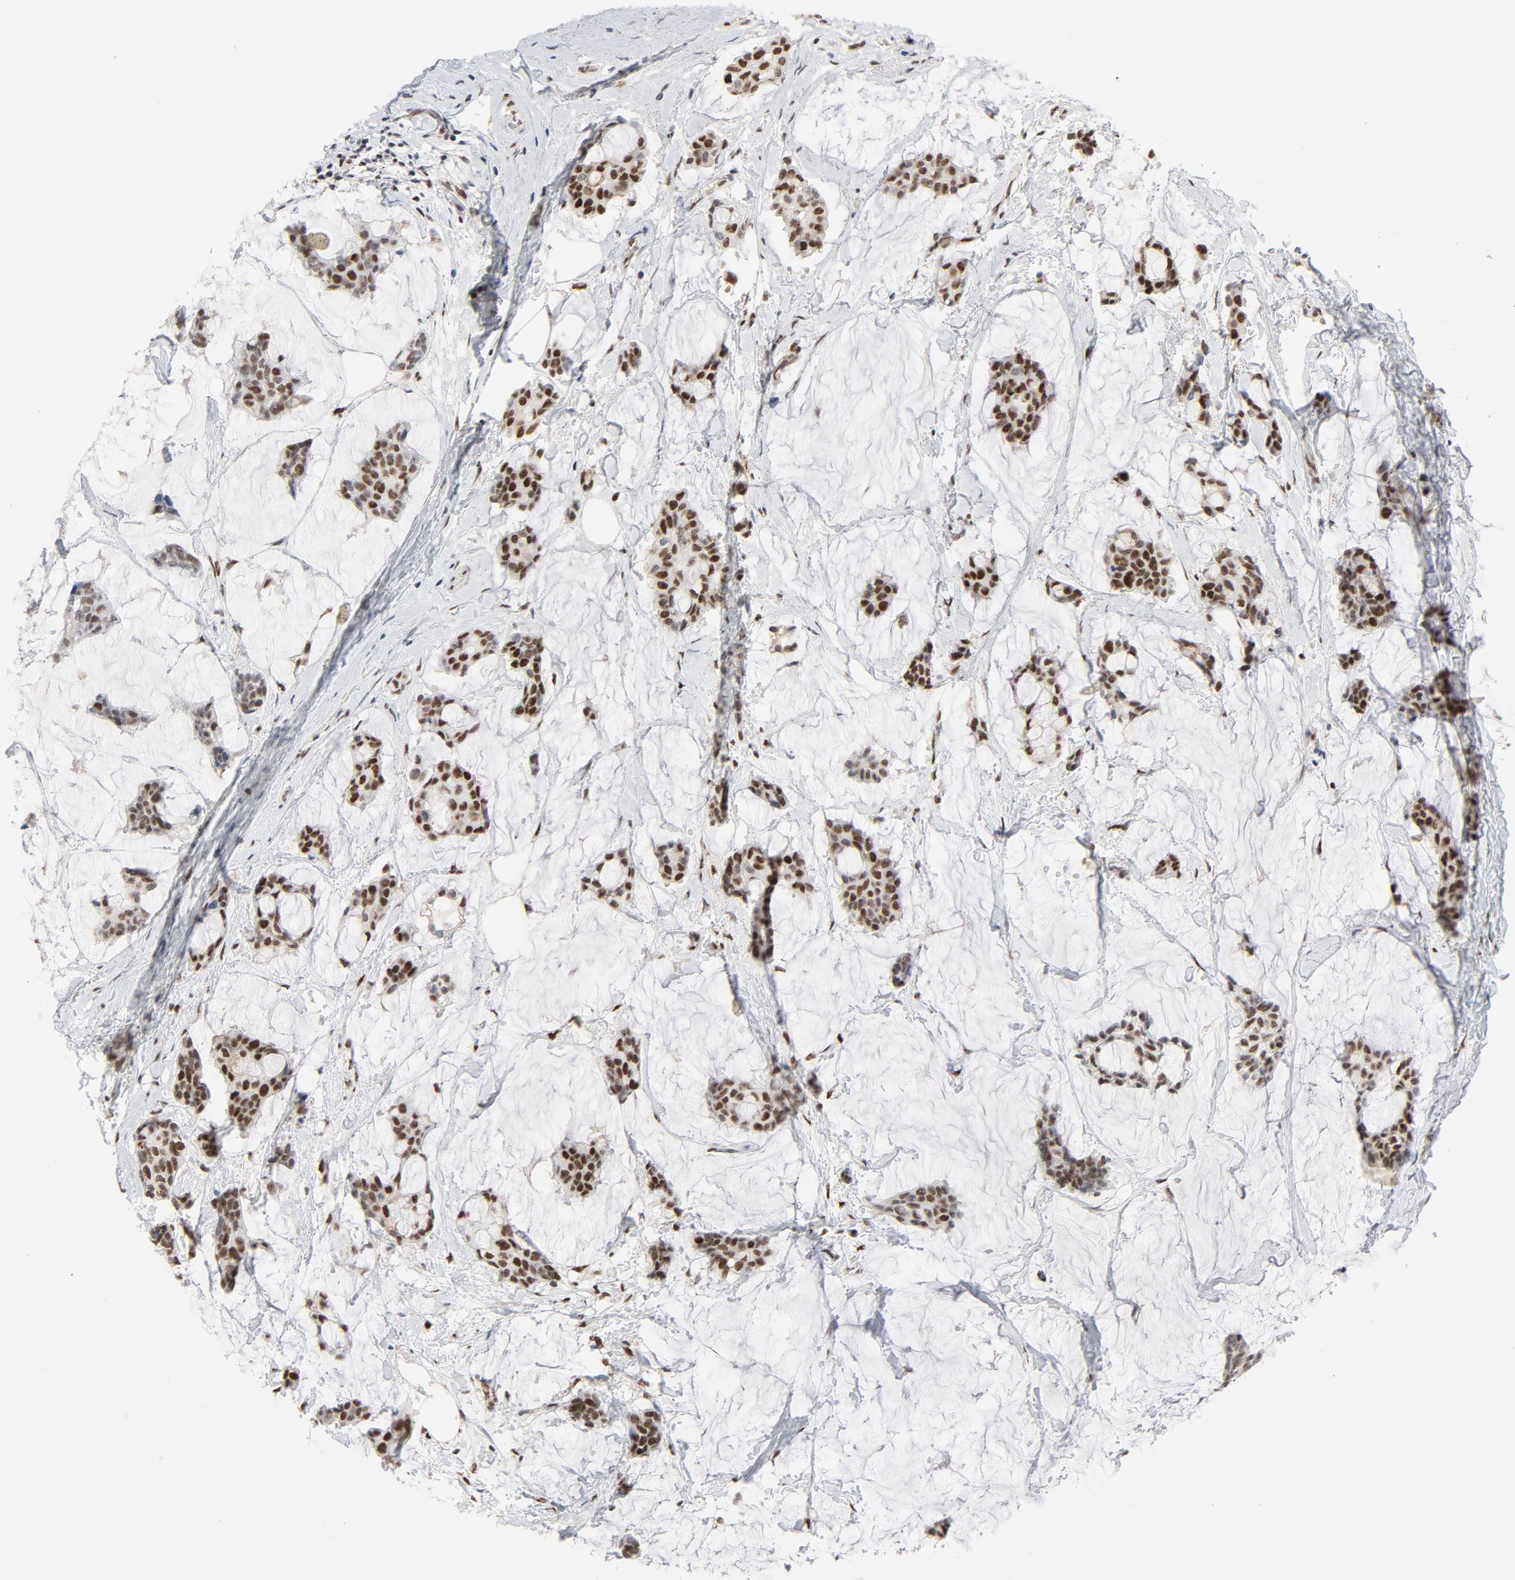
{"staining": {"intensity": "strong", "quantity": ">75%", "location": "nuclear"}, "tissue": "breast cancer", "cell_type": "Tumor cells", "image_type": "cancer", "snomed": [{"axis": "morphology", "description": "Duct carcinoma"}, {"axis": "topography", "description": "Breast"}], "caption": "This photomicrograph shows breast cancer stained with IHC to label a protein in brown. The nuclear of tumor cells show strong positivity for the protein. Nuclei are counter-stained blue.", "gene": "JMJD6", "patient": {"sex": "female", "age": 93}}